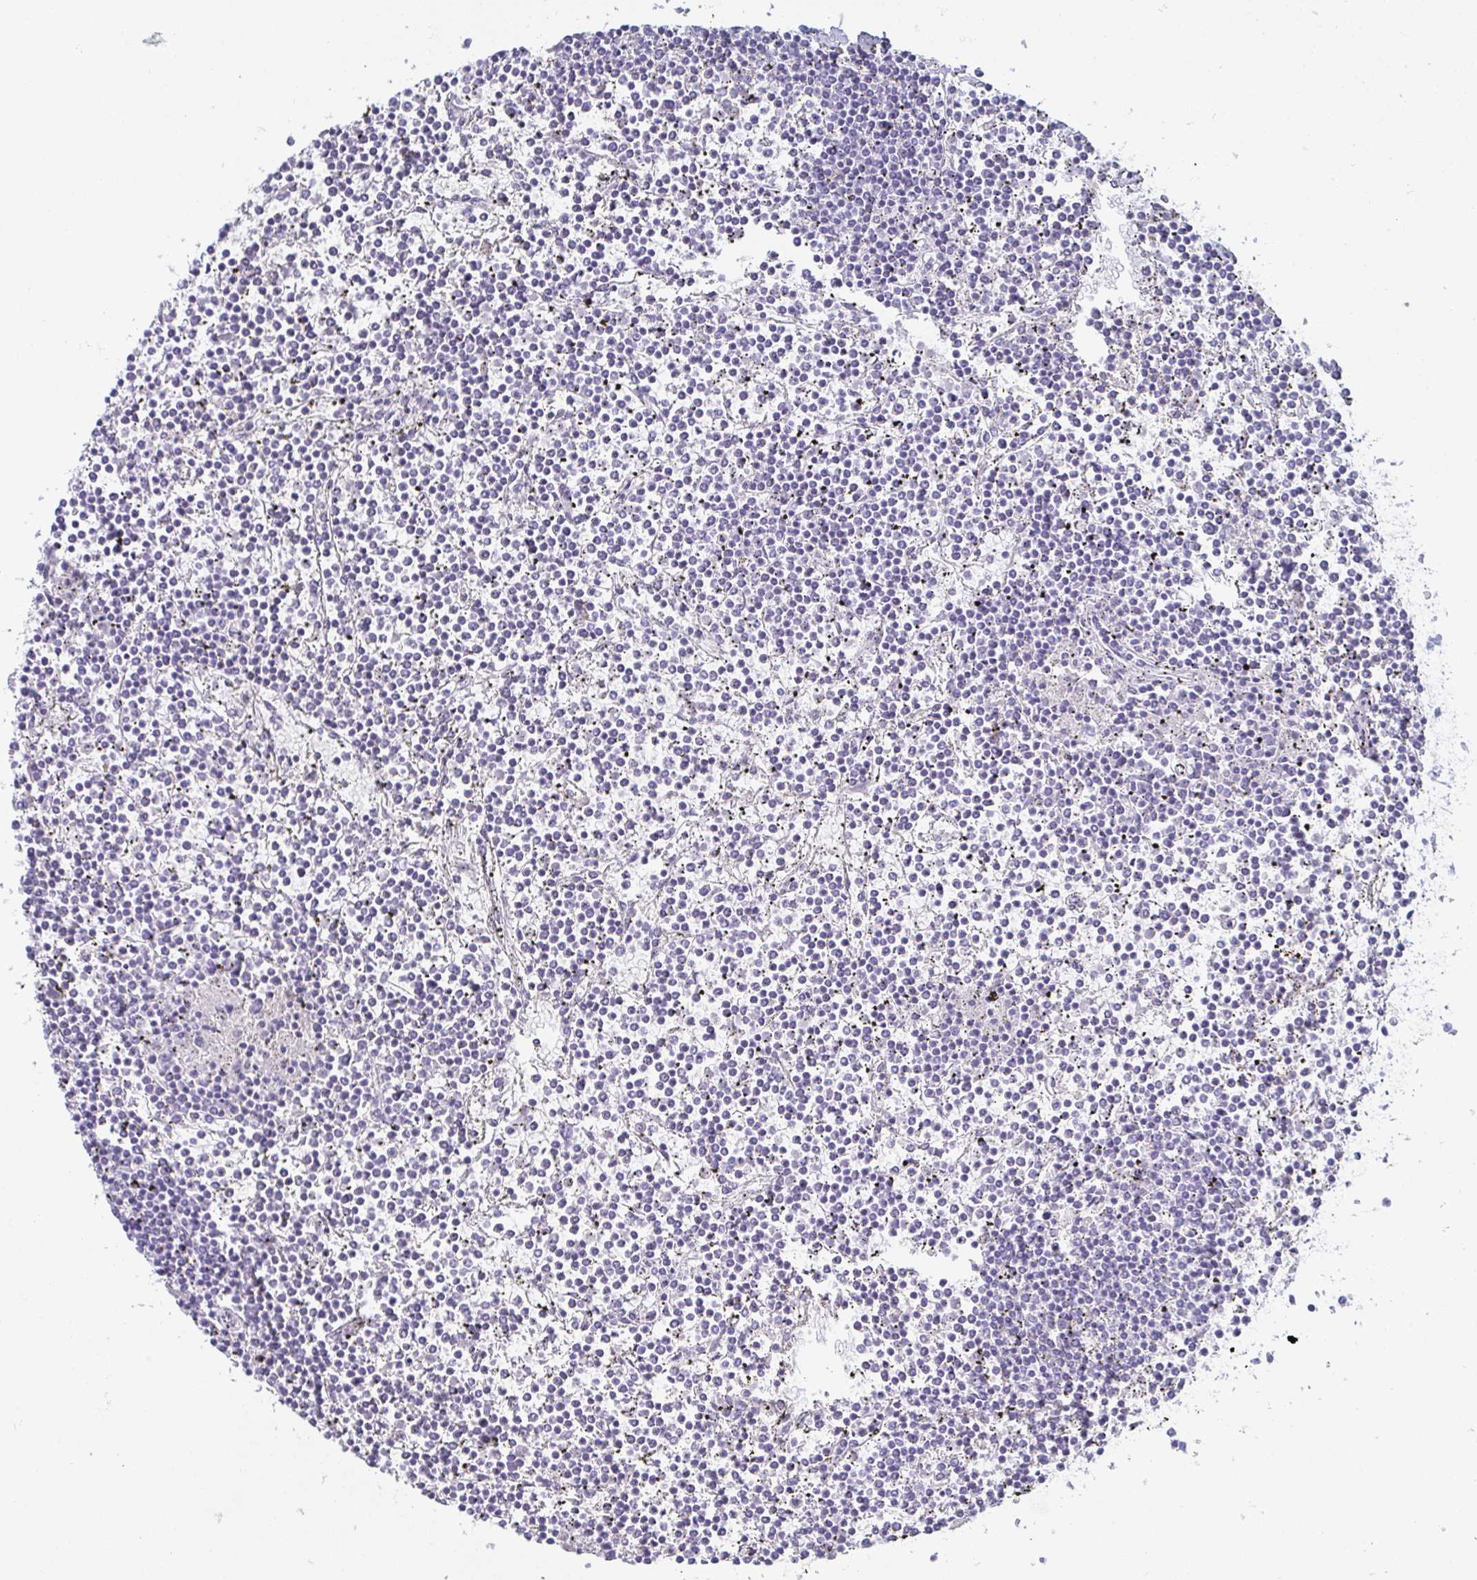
{"staining": {"intensity": "negative", "quantity": "none", "location": "none"}, "tissue": "lymphoma", "cell_type": "Tumor cells", "image_type": "cancer", "snomed": [{"axis": "morphology", "description": "Malignant lymphoma, non-Hodgkin's type, Low grade"}, {"axis": "topography", "description": "Spleen"}], "caption": "Low-grade malignant lymphoma, non-Hodgkin's type stained for a protein using immunohistochemistry reveals no staining tumor cells.", "gene": "ZG16B", "patient": {"sex": "female", "age": 19}}